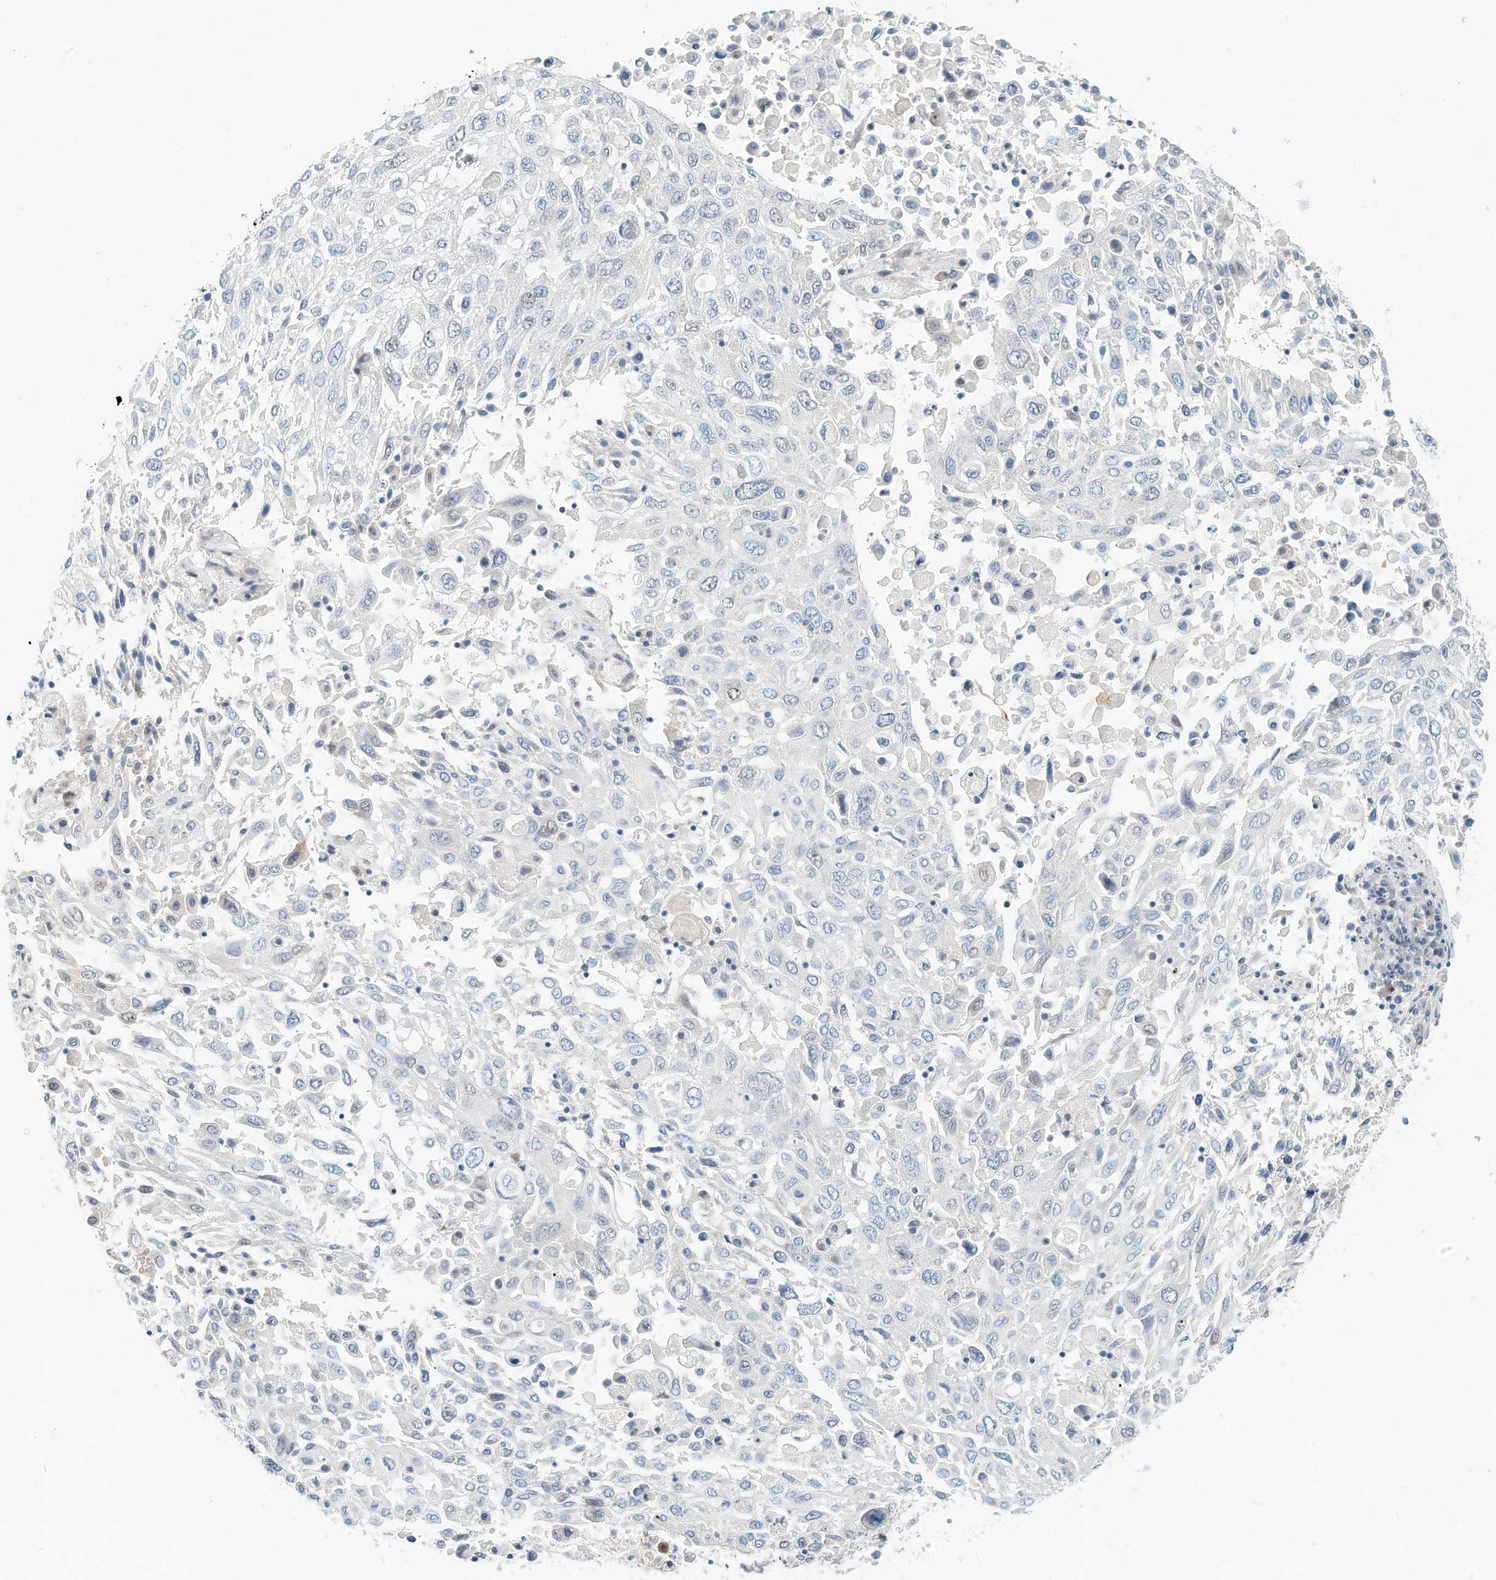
{"staining": {"intensity": "negative", "quantity": "none", "location": "none"}, "tissue": "lung cancer", "cell_type": "Tumor cells", "image_type": "cancer", "snomed": [{"axis": "morphology", "description": "Squamous cell carcinoma, NOS"}, {"axis": "topography", "description": "Lung"}], "caption": "Immunohistochemistry (IHC) of lung cancer shows no positivity in tumor cells.", "gene": "ARHGAP28", "patient": {"sex": "male", "age": 65}}